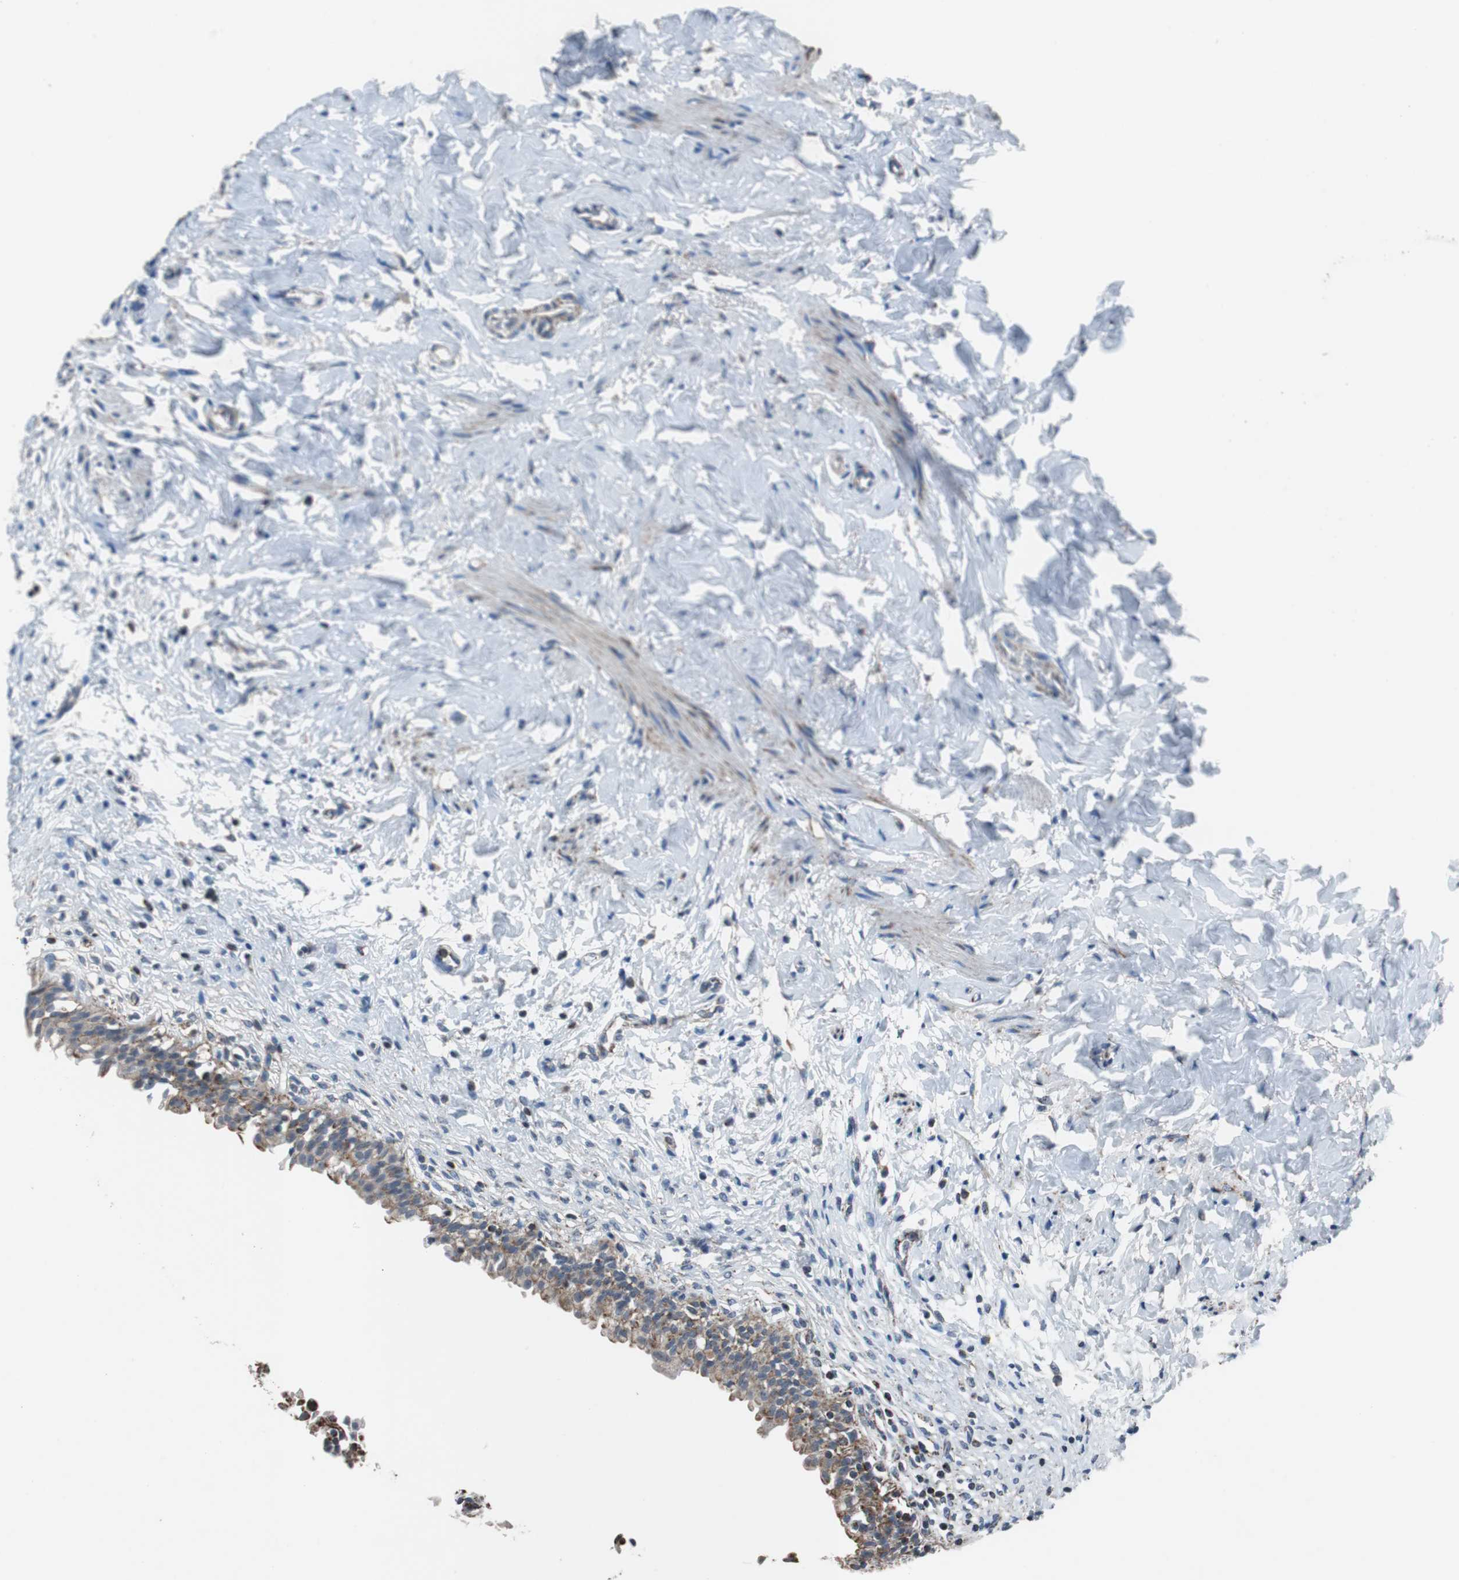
{"staining": {"intensity": "strong", "quantity": ">75%", "location": "cytoplasmic/membranous"}, "tissue": "urinary bladder", "cell_type": "Urothelial cells", "image_type": "normal", "snomed": [{"axis": "morphology", "description": "Normal tissue, NOS"}, {"axis": "morphology", "description": "Inflammation, NOS"}, {"axis": "topography", "description": "Urinary bladder"}], "caption": "A photomicrograph of human urinary bladder stained for a protein reveals strong cytoplasmic/membranous brown staining in urothelial cells.", "gene": "PITRM1", "patient": {"sex": "female", "age": 80}}